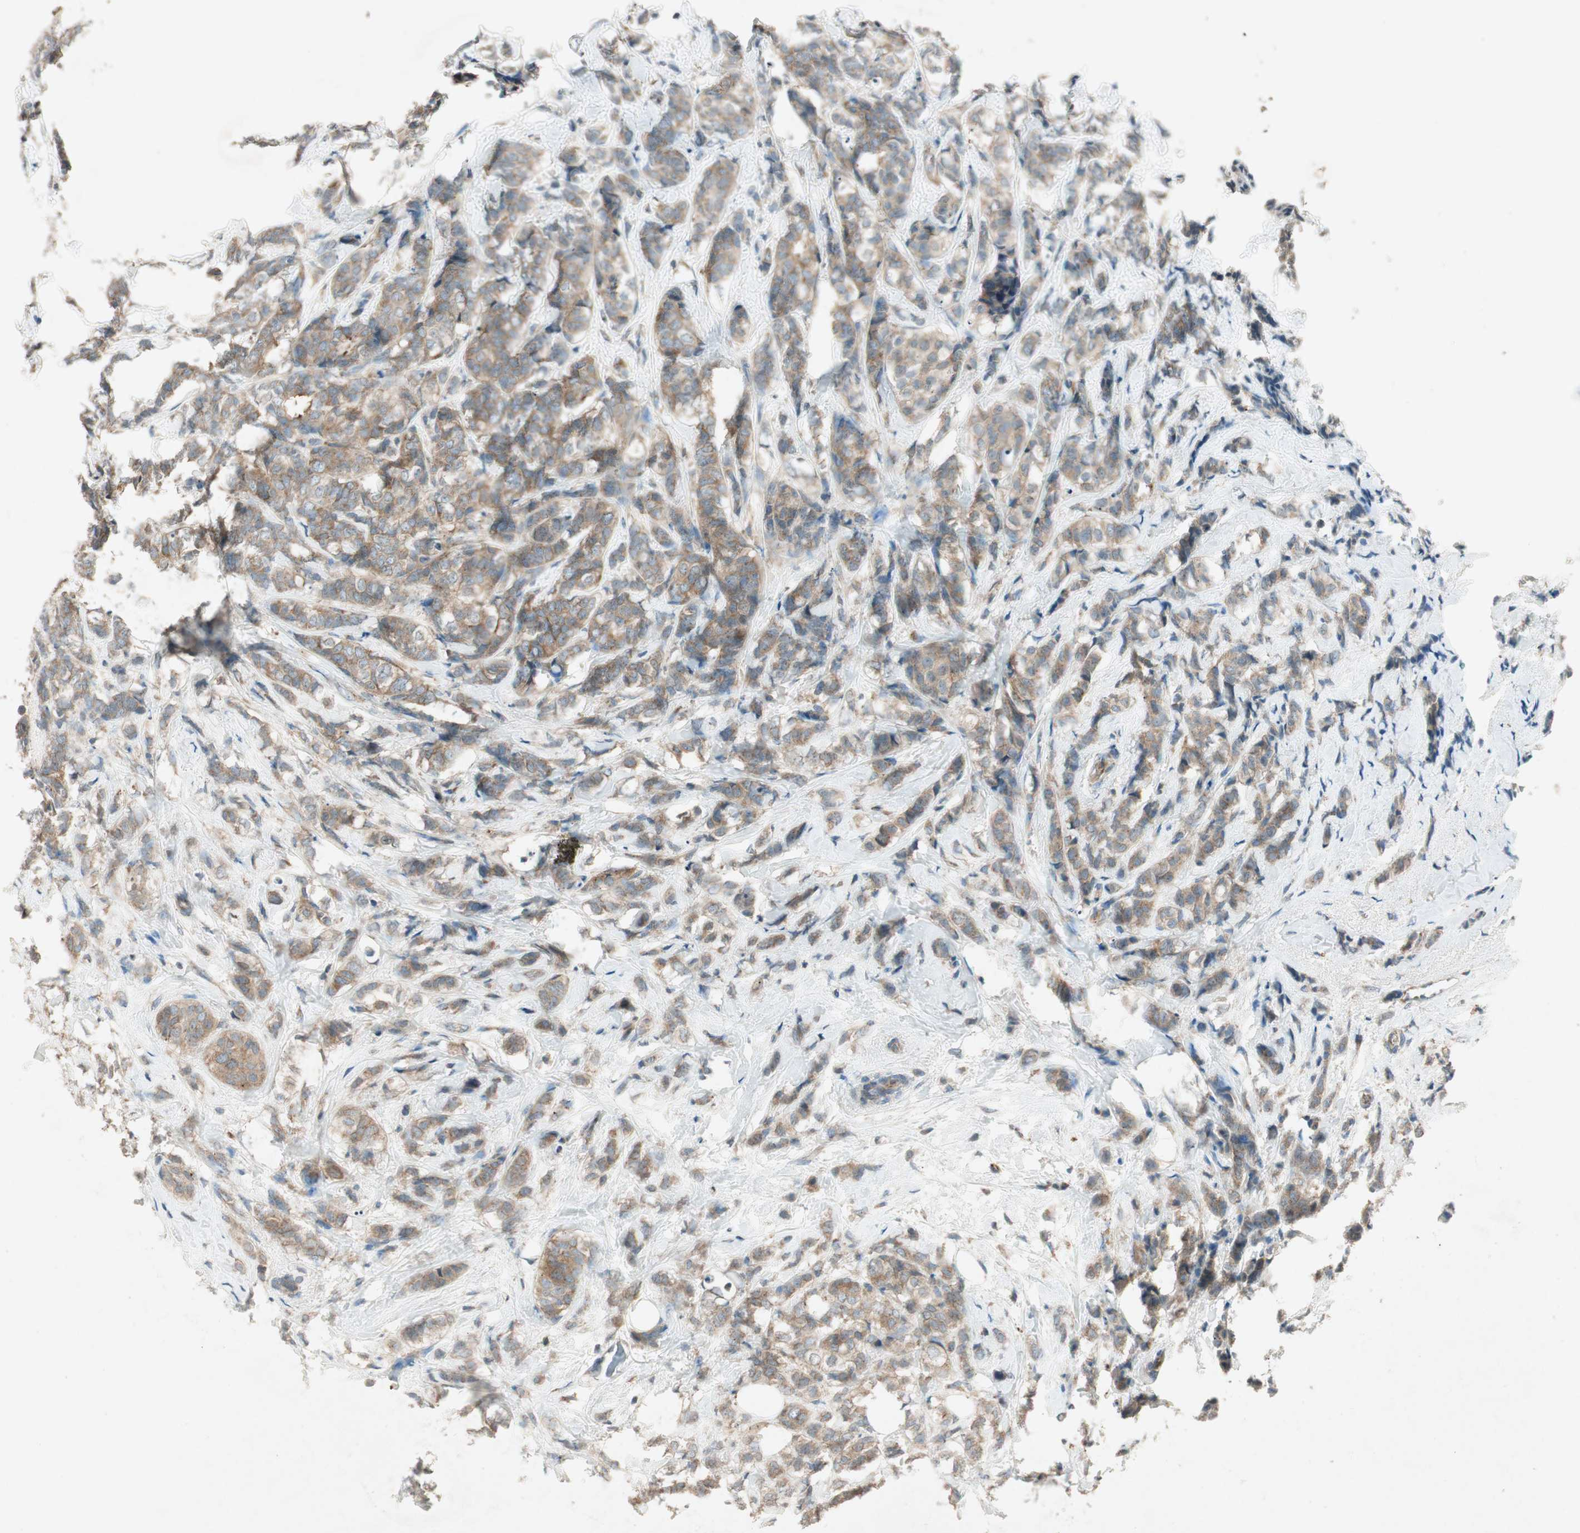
{"staining": {"intensity": "moderate", "quantity": ">75%", "location": "cytoplasmic/membranous"}, "tissue": "breast cancer", "cell_type": "Tumor cells", "image_type": "cancer", "snomed": [{"axis": "morphology", "description": "Lobular carcinoma"}, {"axis": "topography", "description": "Breast"}], "caption": "Brown immunohistochemical staining in human breast cancer shows moderate cytoplasmic/membranous staining in about >75% of tumor cells. The staining was performed using DAB (3,3'-diaminobenzidine), with brown indicating positive protein expression. Nuclei are stained blue with hematoxylin.", "gene": "CHADL", "patient": {"sex": "female", "age": 60}}